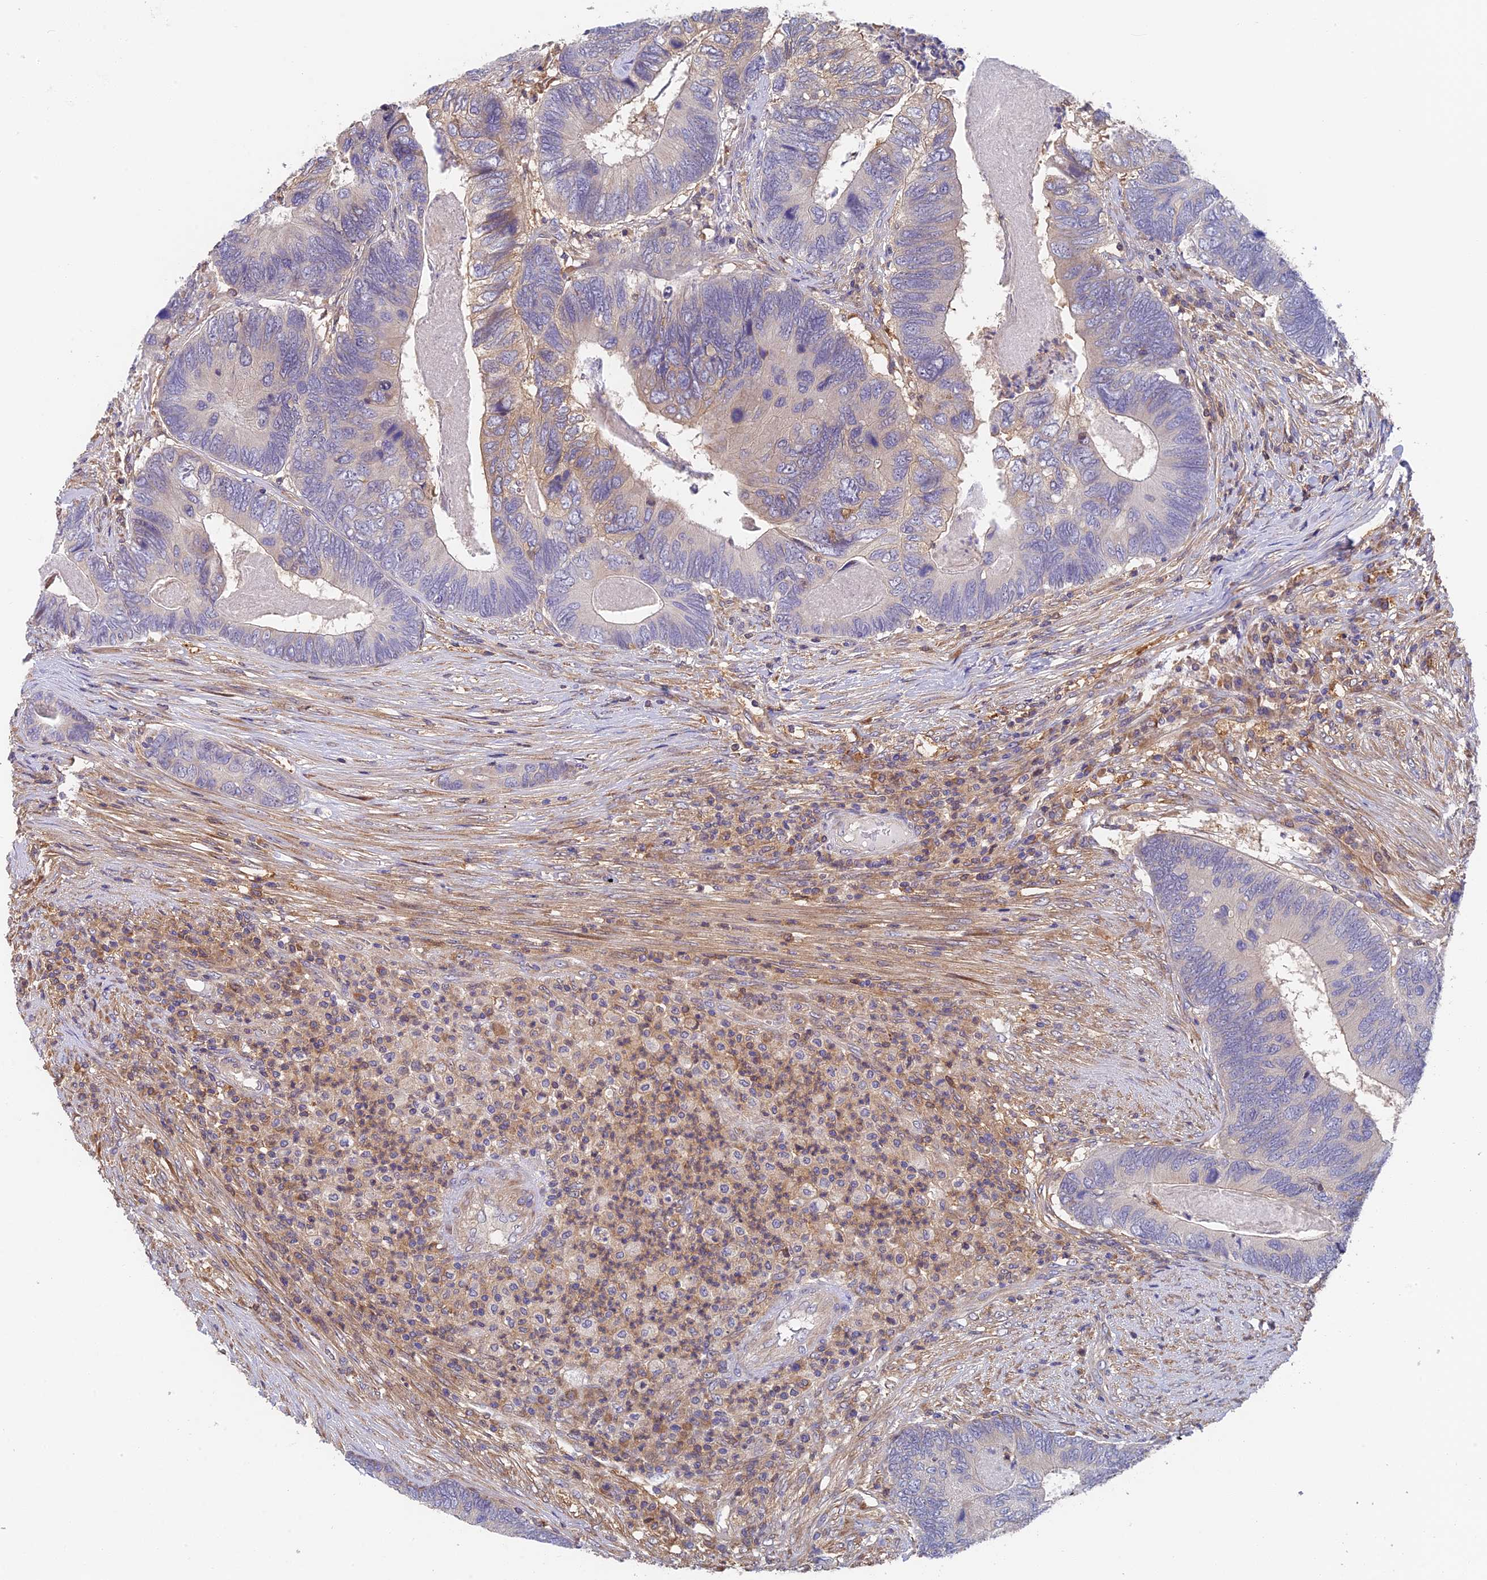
{"staining": {"intensity": "weak", "quantity": "<25%", "location": "cytoplasmic/membranous"}, "tissue": "colorectal cancer", "cell_type": "Tumor cells", "image_type": "cancer", "snomed": [{"axis": "morphology", "description": "Adenocarcinoma, NOS"}, {"axis": "topography", "description": "Colon"}], "caption": "Colorectal cancer (adenocarcinoma) stained for a protein using immunohistochemistry (IHC) displays no positivity tumor cells.", "gene": "IPO5", "patient": {"sex": "female", "age": 67}}